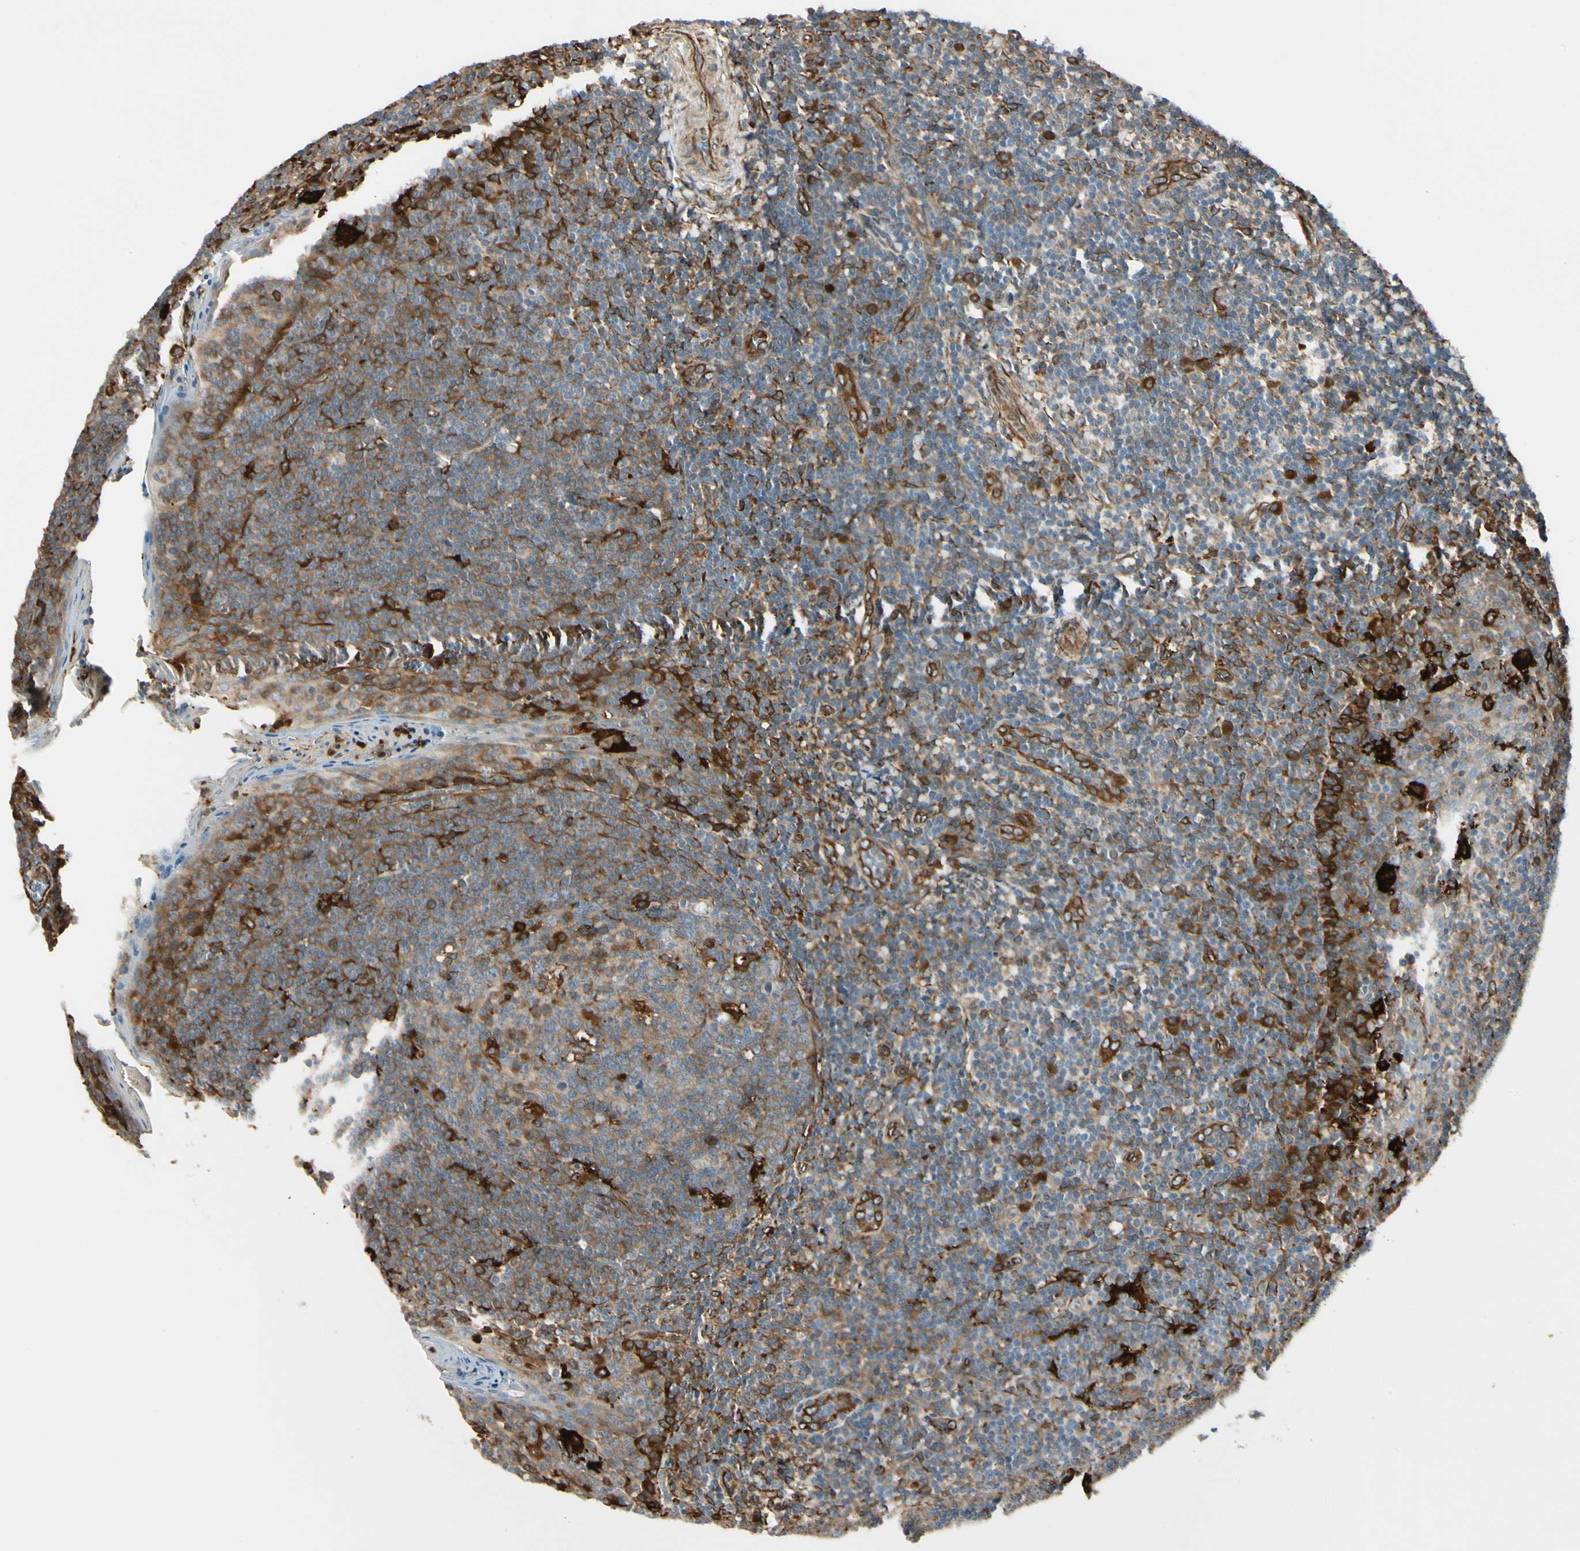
{"staining": {"intensity": "strong", "quantity": "<25%", "location": "cytoplasmic/membranous"}, "tissue": "tonsil", "cell_type": "Germinal center cells", "image_type": "normal", "snomed": [{"axis": "morphology", "description": "Normal tissue, NOS"}, {"axis": "topography", "description": "Tonsil"}], "caption": "High-power microscopy captured an IHC photomicrograph of normal tonsil, revealing strong cytoplasmic/membranous positivity in about <25% of germinal center cells. (Brightfield microscopy of DAB IHC at high magnification).", "gene": "FTH1", "patient": {"sex": "male", "age": 31}}